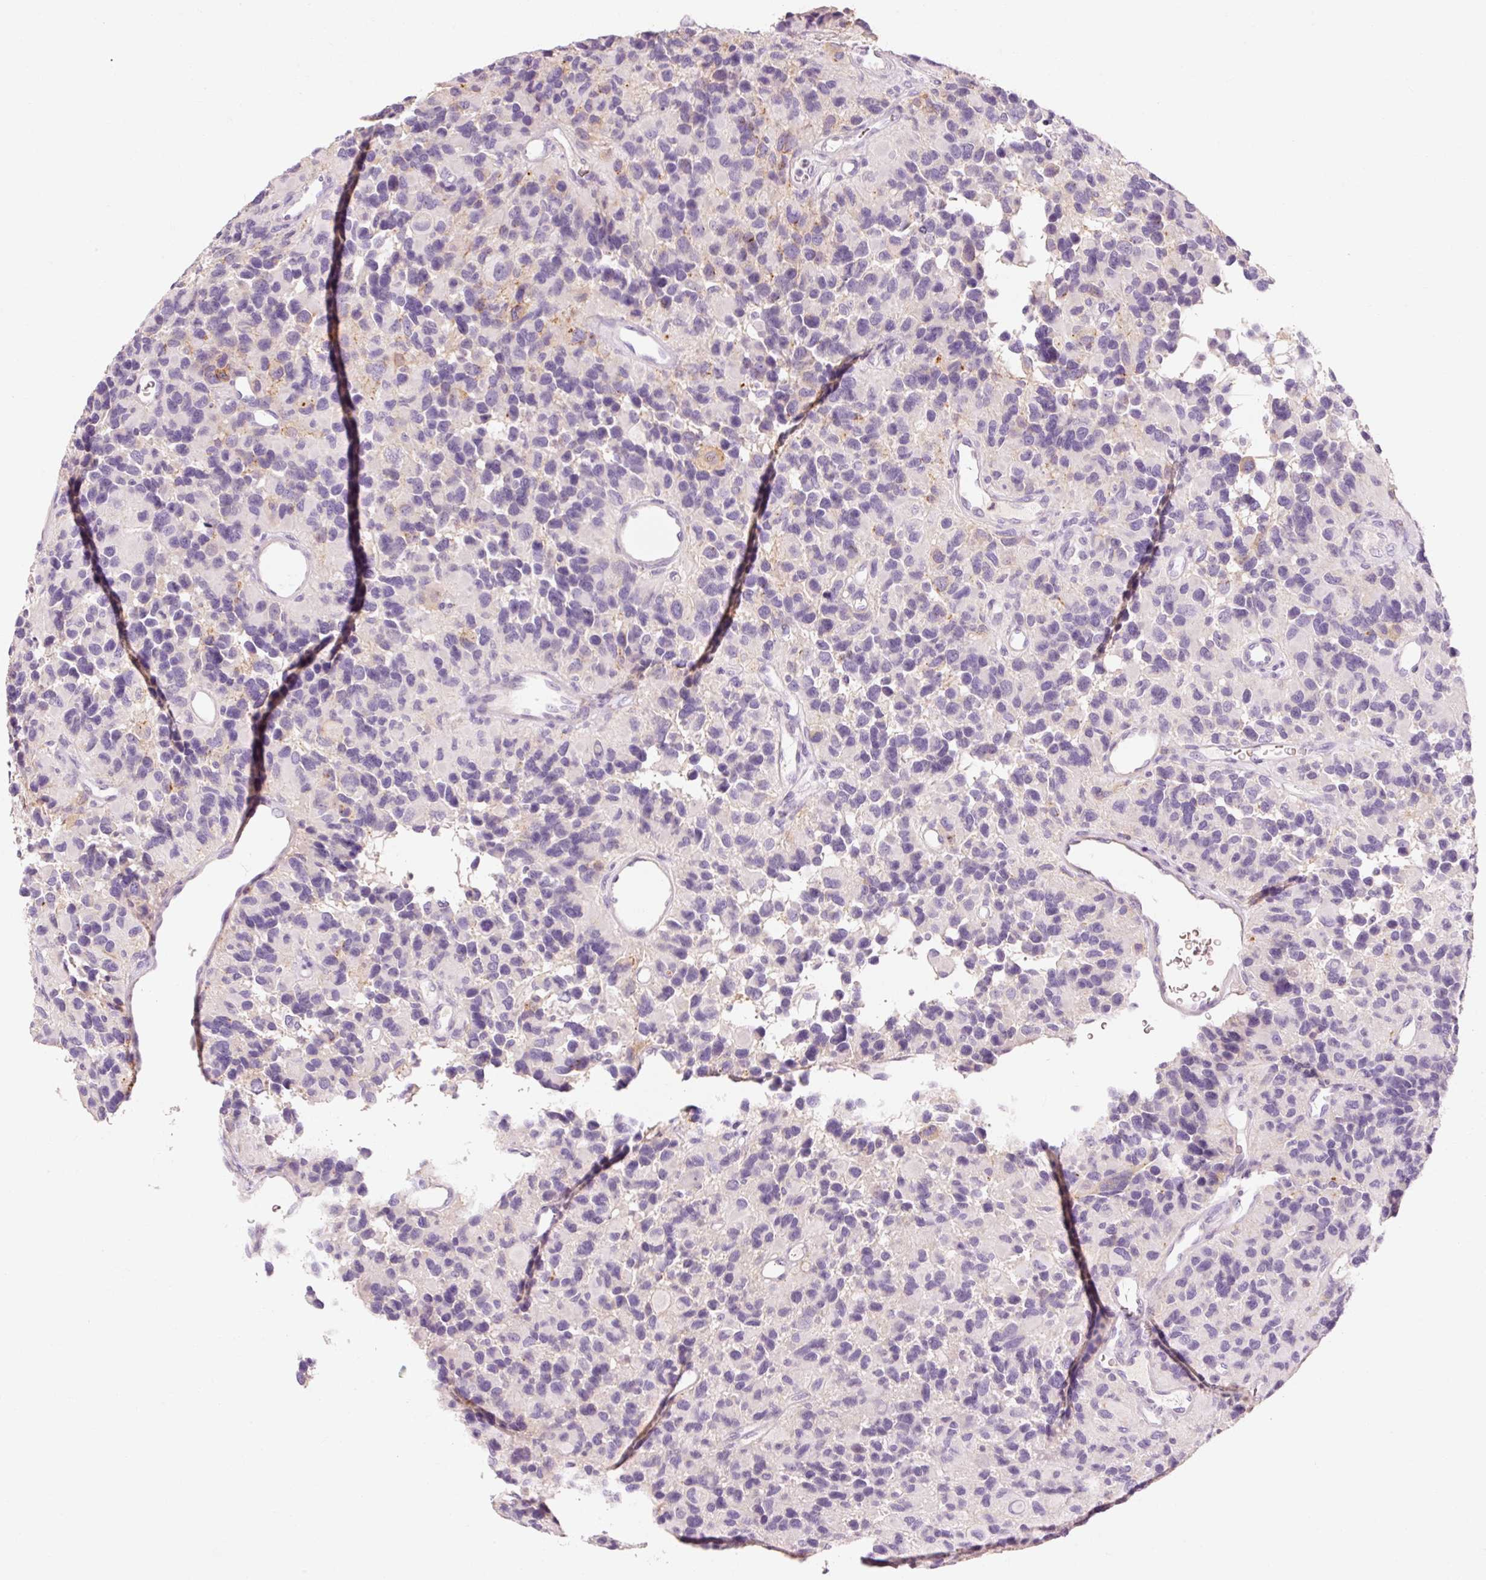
{"staining": {"intensity": "negative", "quantity": "none", "location": "none"}, "tissue": "glioma", "cell_type": "Tumor cells", "image_type": "cancer", "snomed": [{"axis": "morphology", "description": "Glioma, malignant, High grade"}, {"axis": "topography", "description": "Brain"}], "caption": "Image shows no protein expression in tumor cells of glioma tissue.", "gene": "OR8K1", "patient": {"sex": "male", "age": 77}}